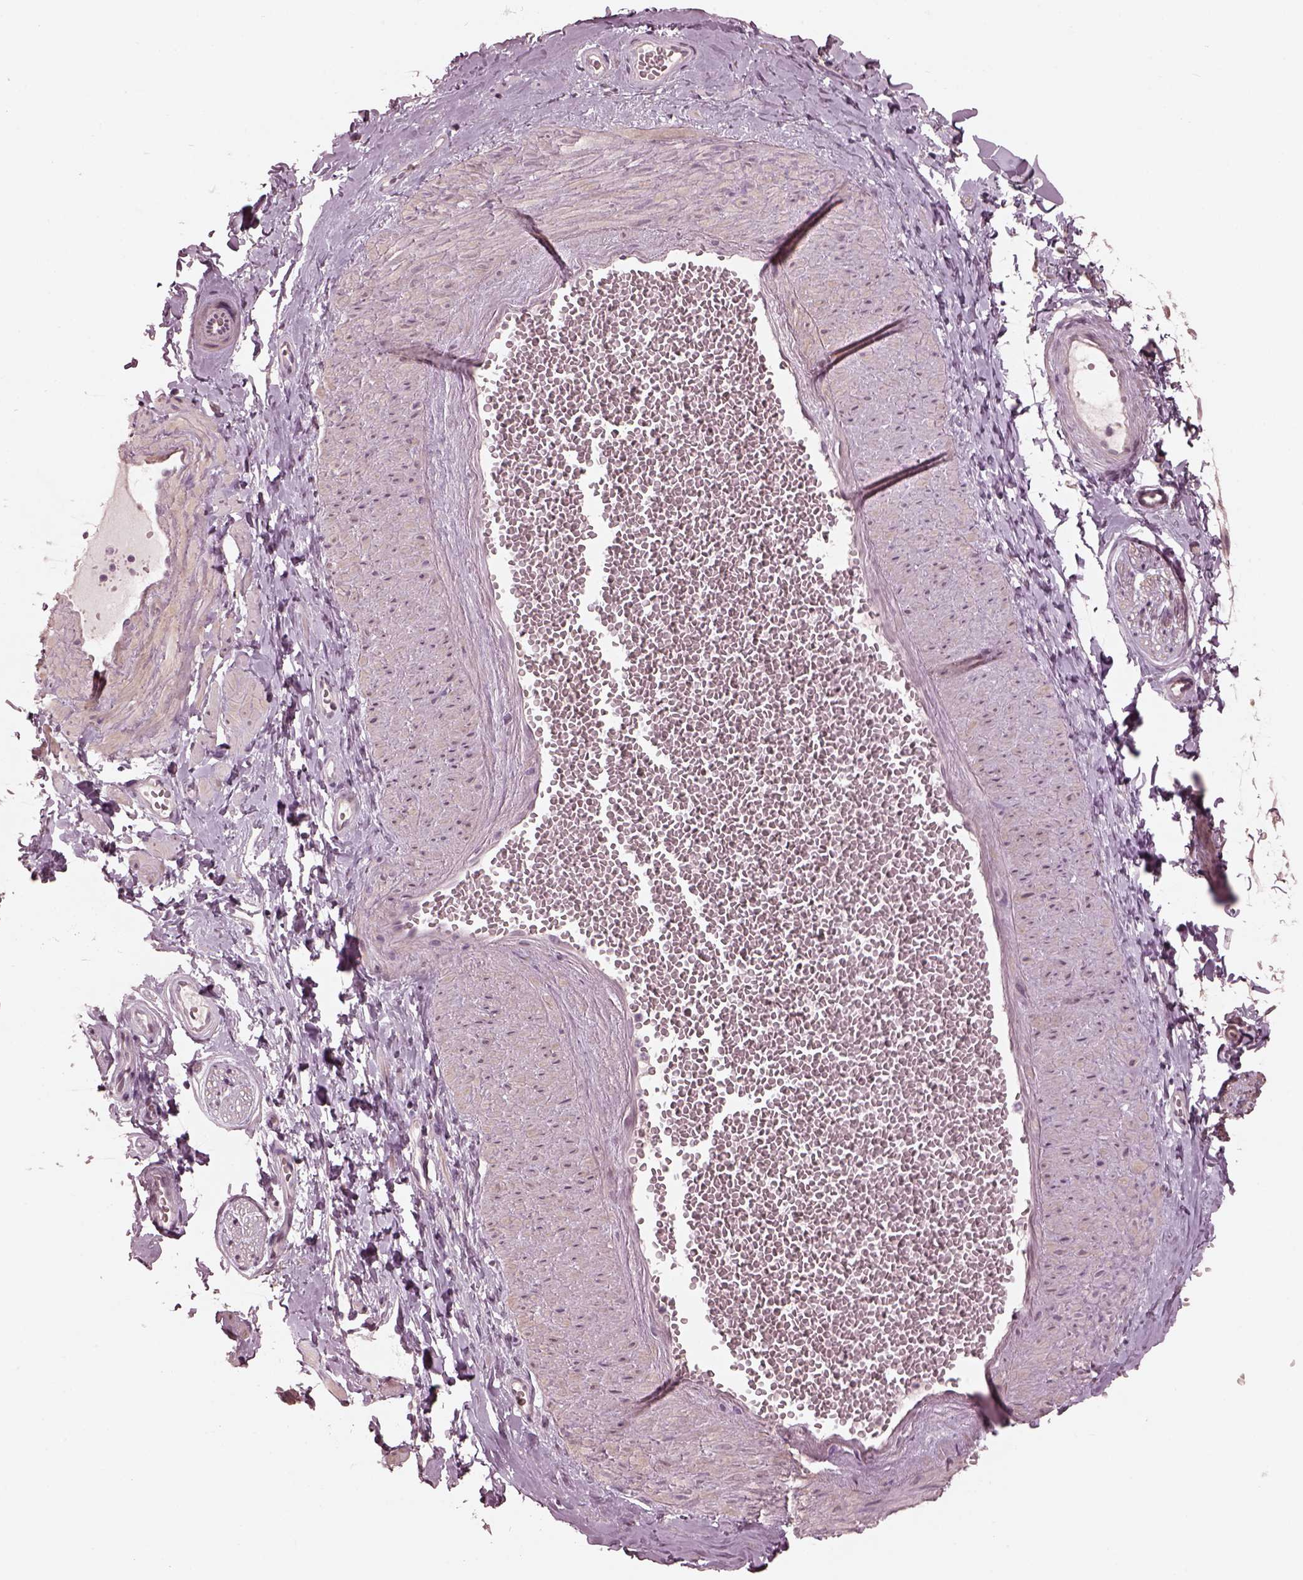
{"staining": {"intensity": "negative", "quantity": "none", "location": "none"}, "tissue": "adipose tissue", "cell_type": "Adipocytes", "image_type": "normal", "snomed": [{"axis": "morphology", "description": "Normal tissue, NOS"}, {"axis": "topography", "description": "Smooth muscle"}, {"axis": "topography", "description": "Peripheral nerve tissue"}], "caption": "Human adipose tissue stained for a protein using immunohistochemistry (IHC) reveals no expression in adipocytes.", "gene": "OPTC", "patient": {"sex": "male", "age": 22}}